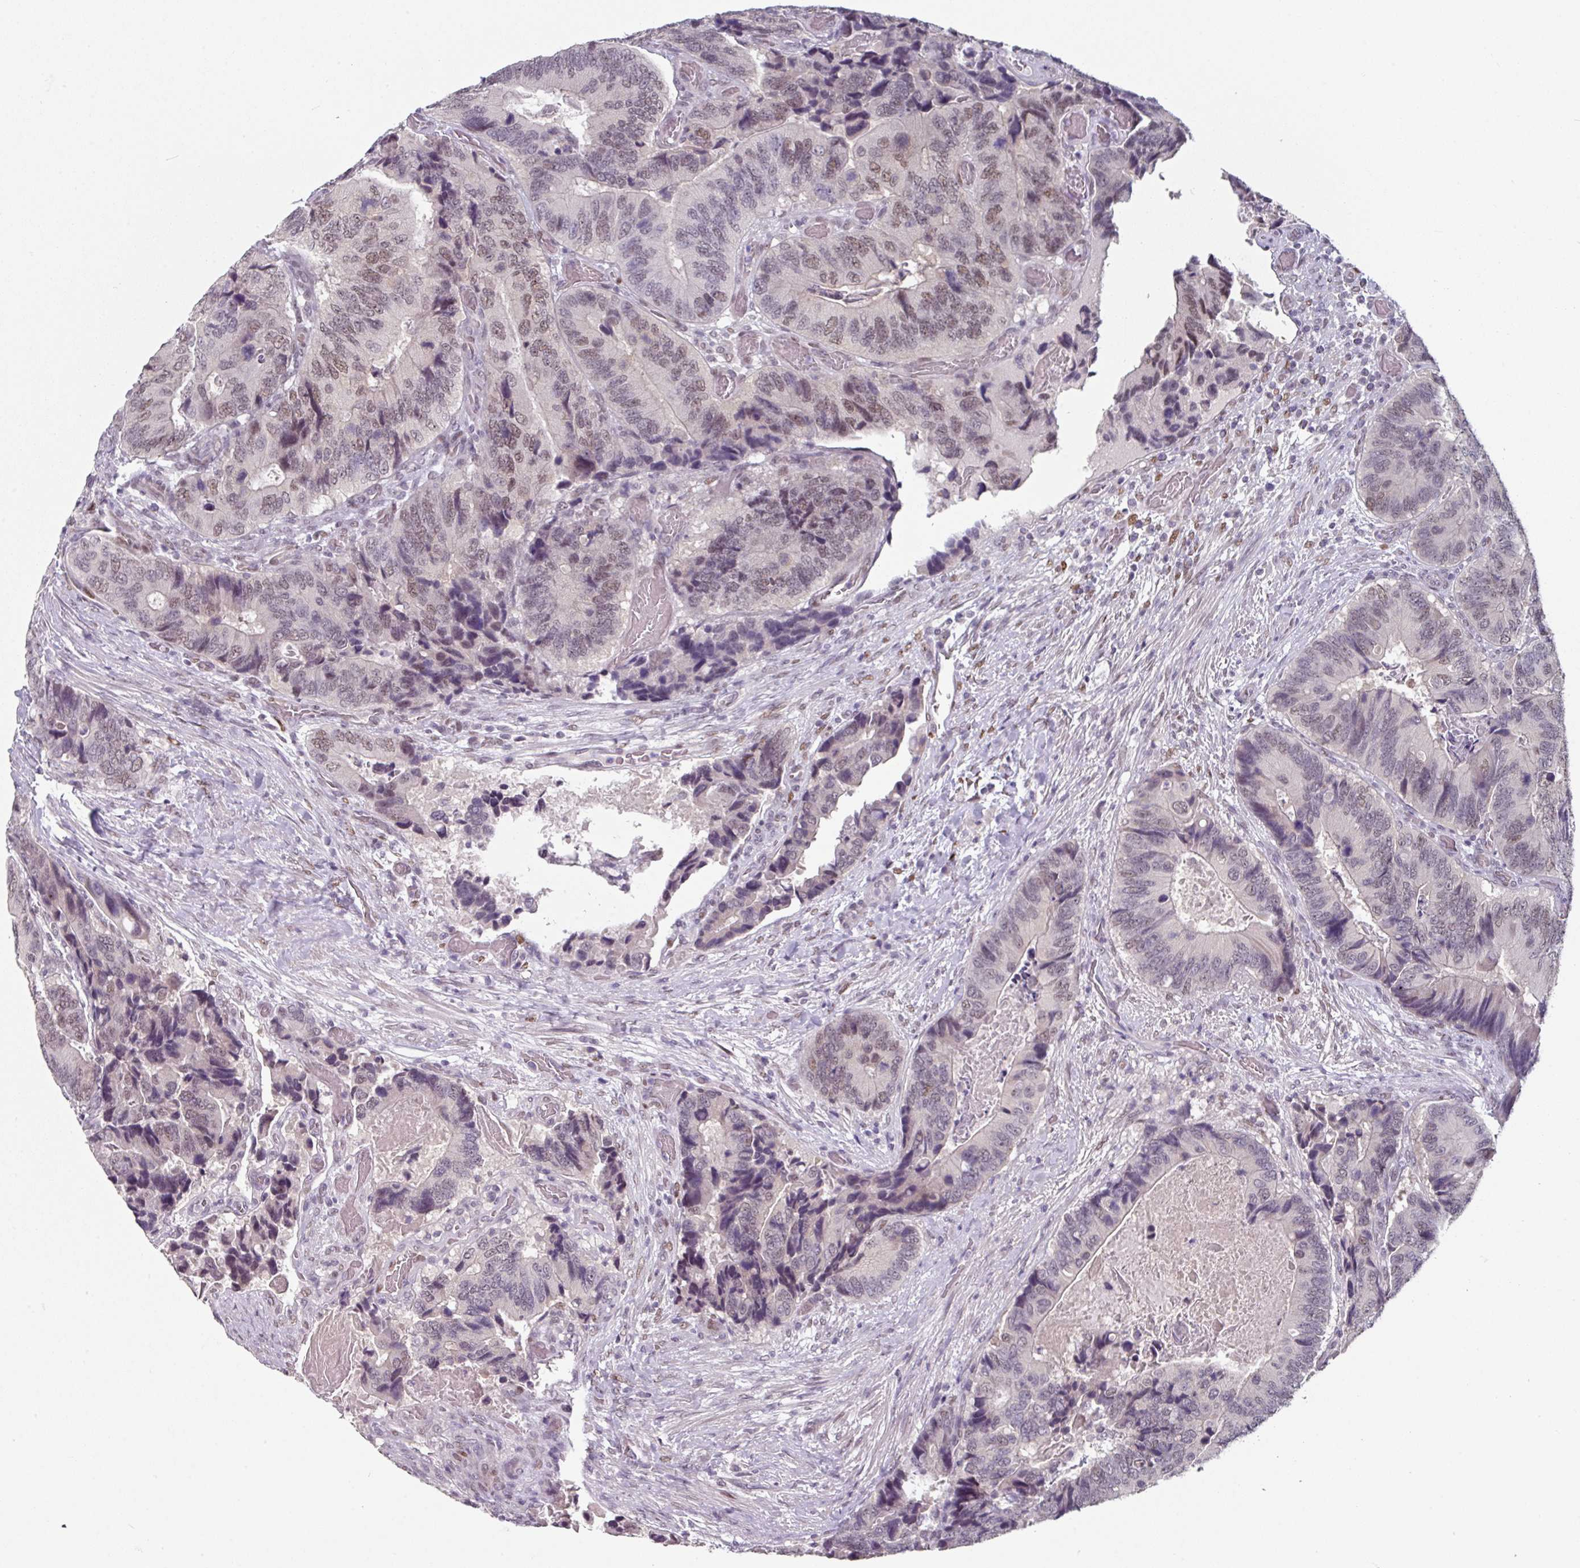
{"staining": {"intensity": "moderate", "quantity": "25%-75%", "location": "nuclear"}, "tissue": "colorectal cancer", "cell_type": "Tumor cells", "image_type": "cancer", "snomed": [{"axis": "morphology", "description": "Adenocarcinoma, NOS"}, {"axis": "topography", "description": "Colon"}], "caption": "An immunohistochemistry photomicrograph of tumor tissue is shown. Protein staining in brown labels moderate nuclear positivity in colorectal cancer within tumor cells.", "gene": "ELK1", "patient": {"sex": "male", "age": 84}}